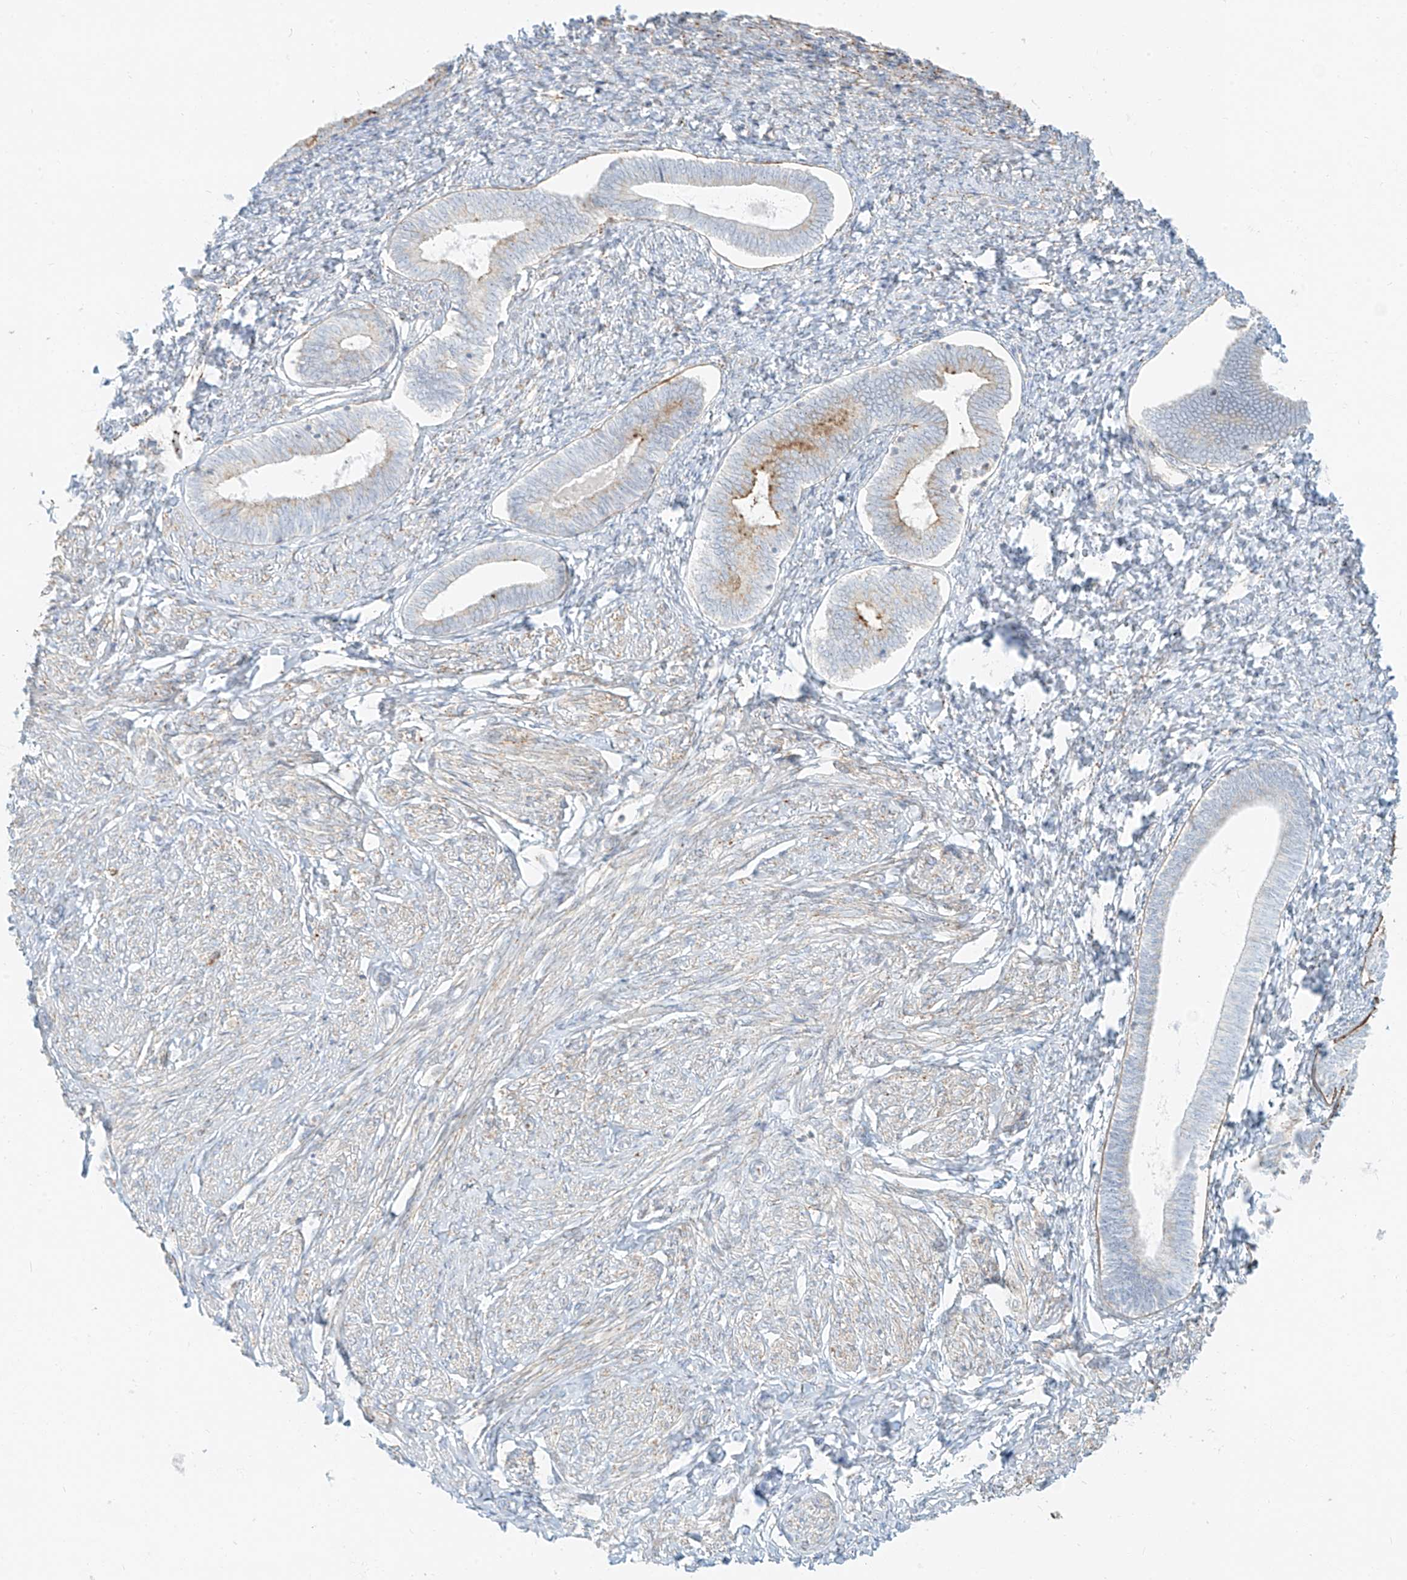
{"staining": {"intensity": "moderate", "quantity": ">75%", "location": "cytoplasmic/membranous"}, "tissue": "endometrium", "cell_type": "Cells in endometrial stroma", "image_type": "normal", "snomed": [{"axis": "morphology", "description": "Normal tissue, NOS"}, {"axis": "topography", "description": "Endometrium"}], "caption": "Immunohistochemical staining of normal endometrium demonstrates medium levels of moderate cytoplasmic/membranous positivity in about >75% of cells in endometrial stroma.", "gene": "SLC35F6", "patient": {"sex": "female", "age": 72}}